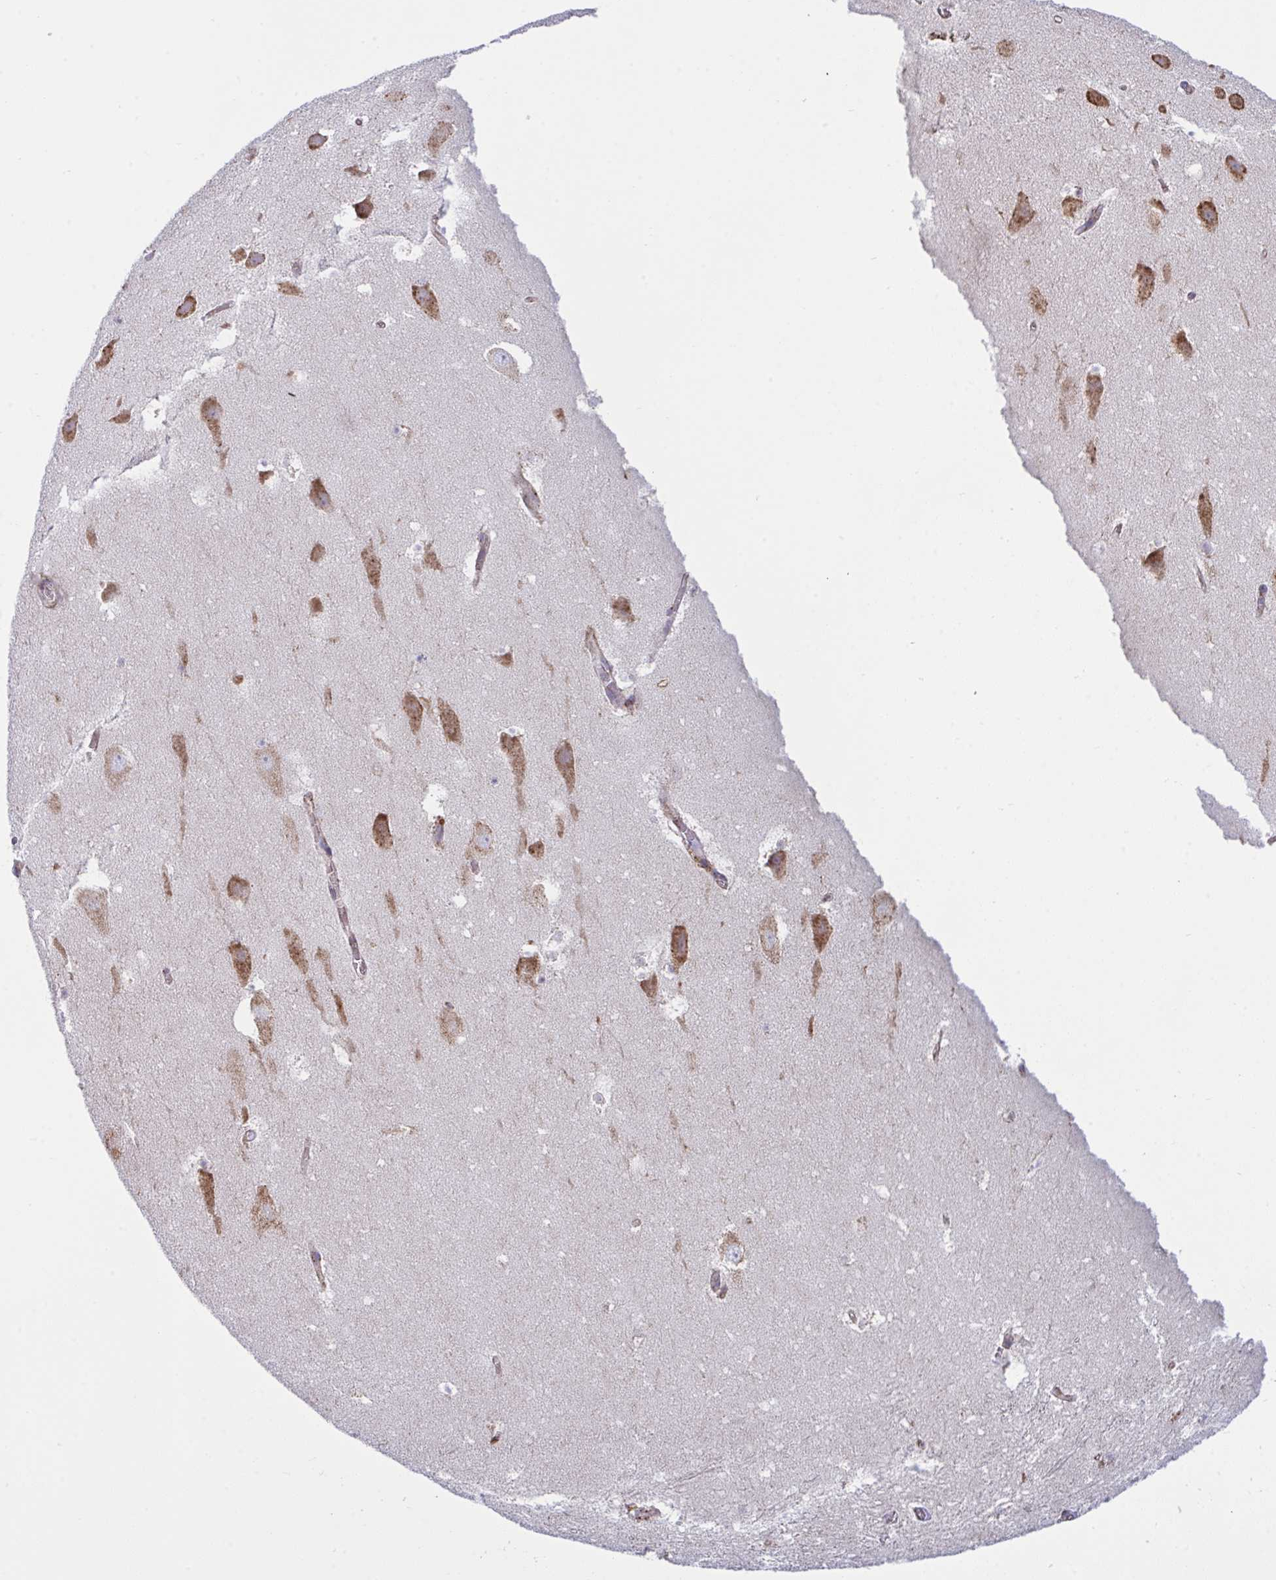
{"staining": {"intensity": "moderate", "quantity": "<25%", "location": "cytoplasmic/membranous"}, "tissue": "hippocampus", "cell_type": "Glial cells", "image_type": "normal", "snomed": [{"axis": "morphology", "description": "Normal tissue, NOS"}, {"axis": "topography", "description": "Hippocampus"}], "caption": "About <25% of glial cells in benign hippocampus reveal moderate cytoplasmic/membranous protein staining as visualized by brown immunohistochemical staining.", "gene": "MYMK", "patient": {"sex": "female", "age": 42}}